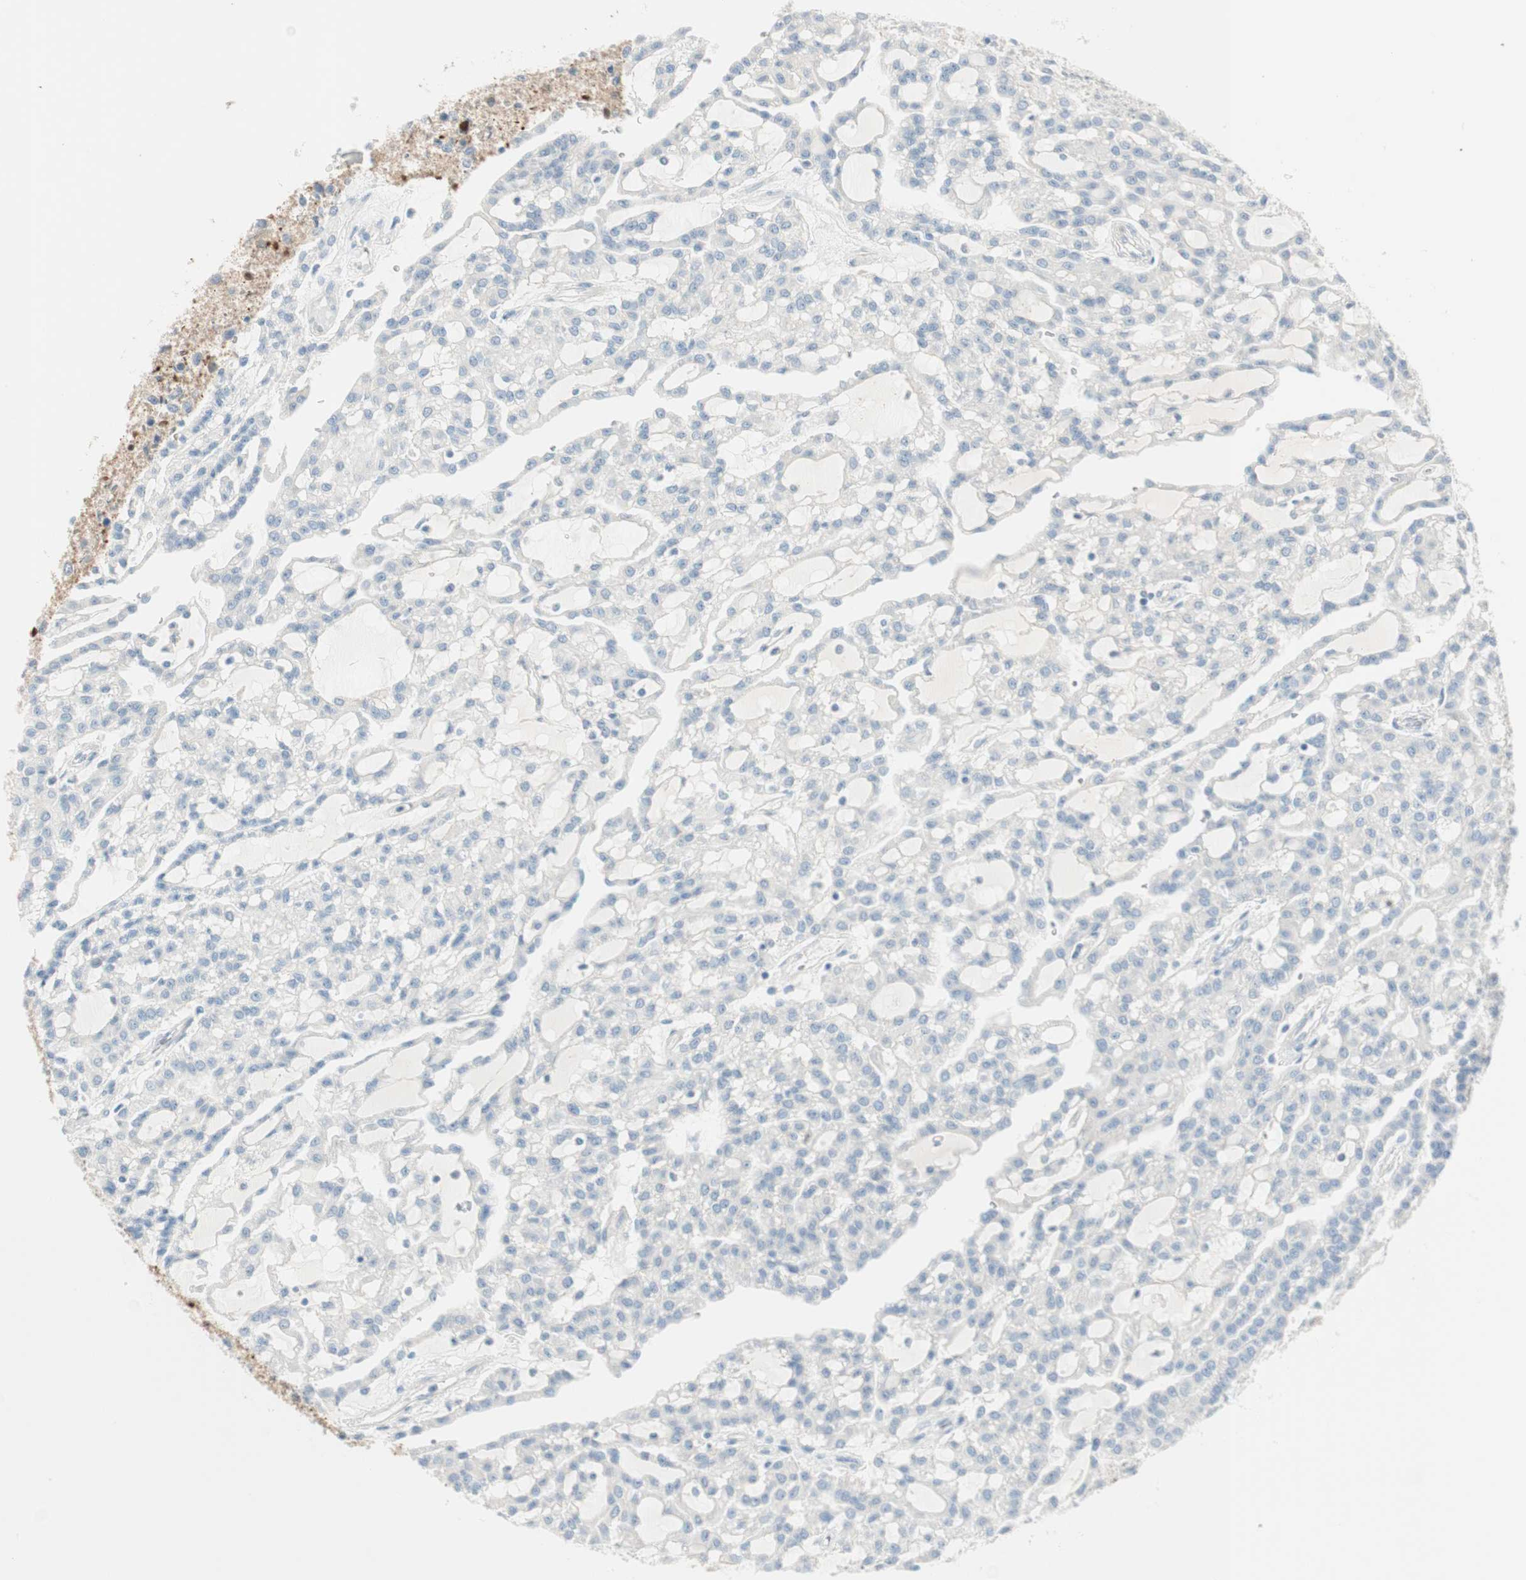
{"staining": {"intensity": "negative", "quantity": "none", "location": "none"}, "tissue": "renal cancer", "cell_type": "Tumor cells", "image_type": "cancer", "snomed": [{"axis": "morphology", "description": "Adenocarcinoma, NOS"}, {"axis": "topography", "description": "Kidney"}], "caption": "IHC histopathology image of human adenocarcinoma (renal) stained for a protein (brown), which demonstrates no positivity in tumor cells. (Stains: DAB (3,3'-diaminobenzidine) immunohistochemistry (IHC) with hematoxylin counter stain, Microscopy: brightfield microscopy at high magnification).", "gene": "CDK3", "patient": {"sex": "male", "age": 63}}